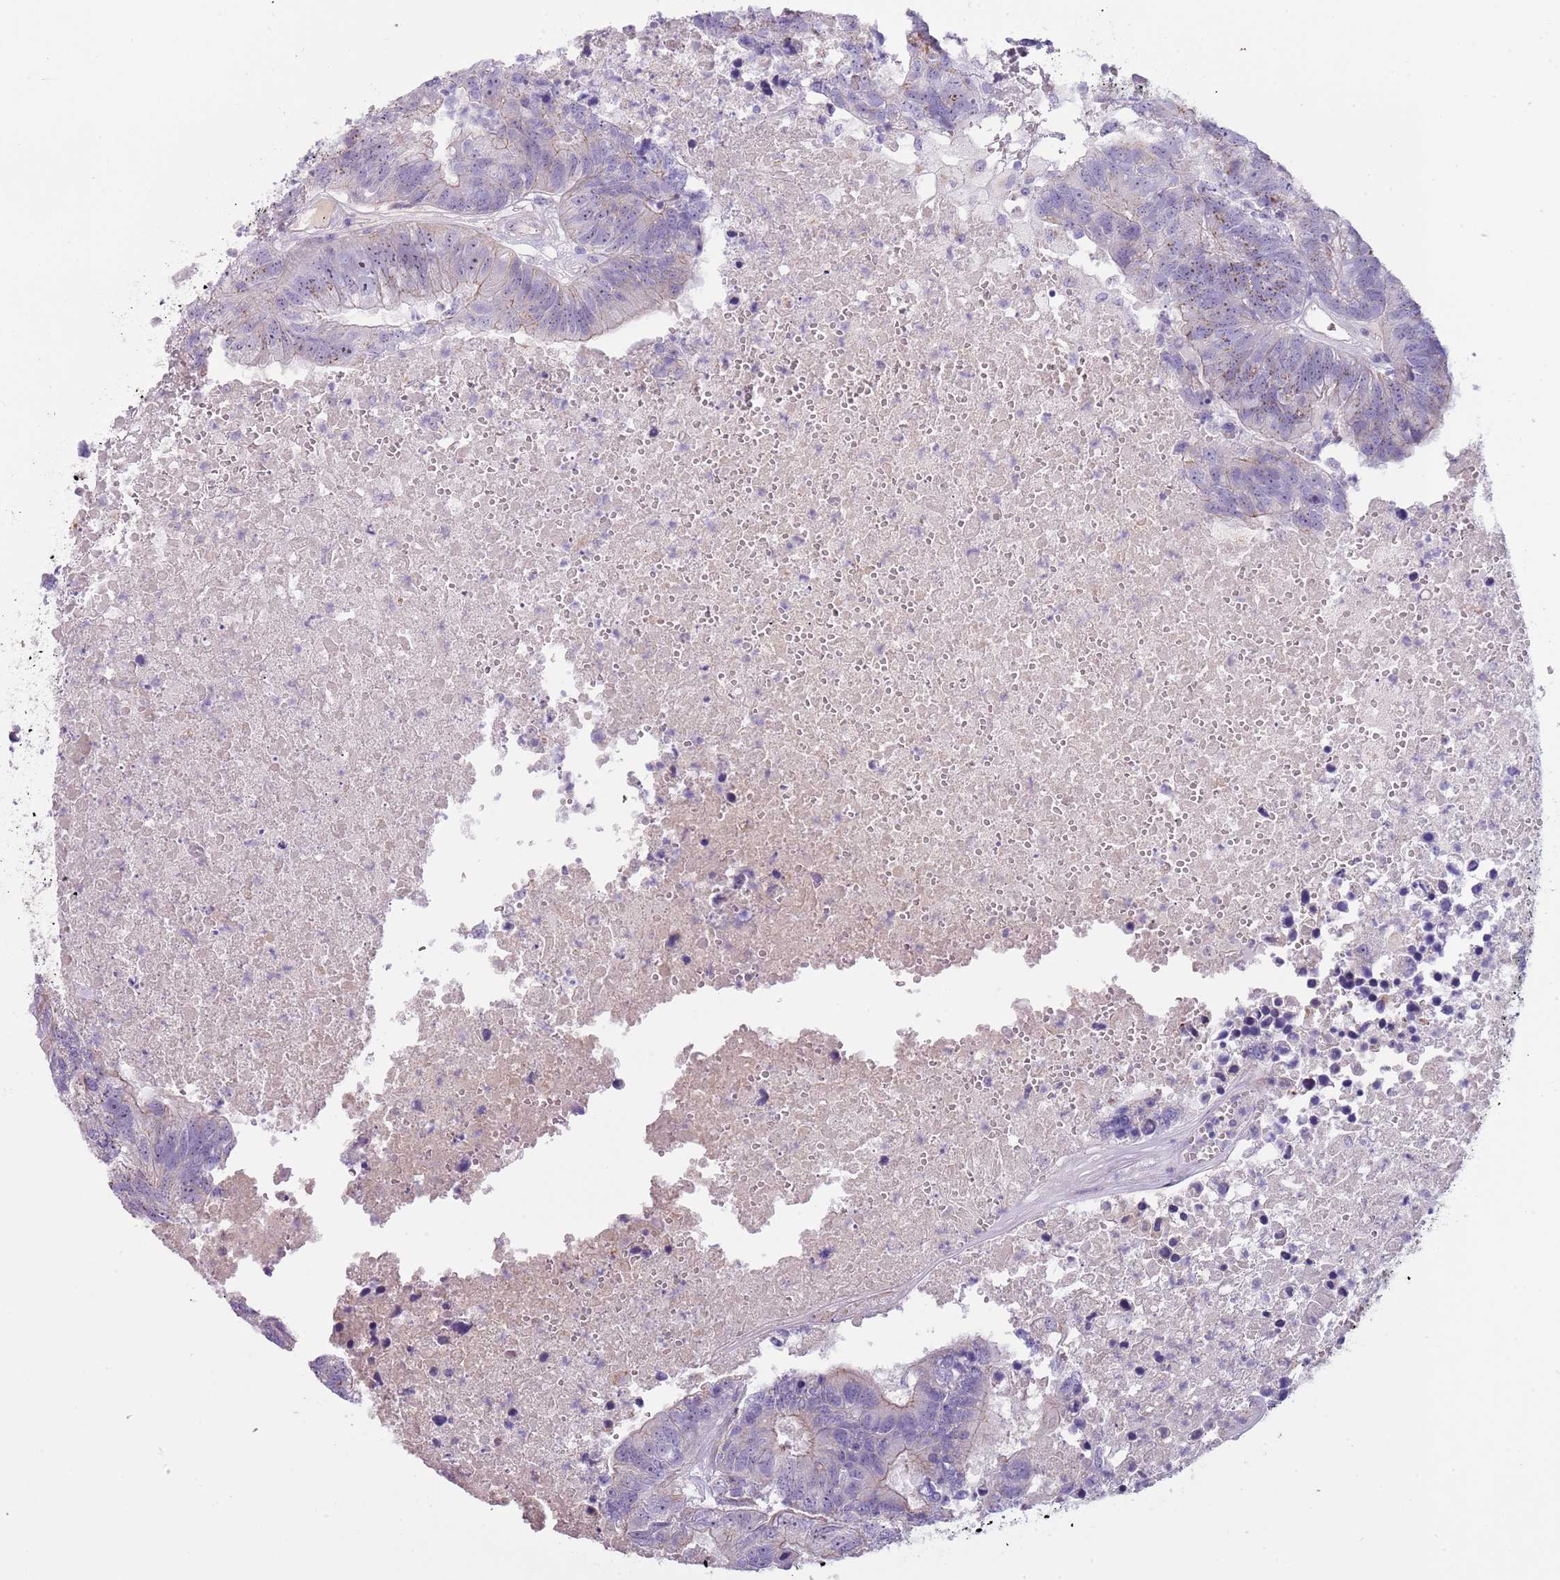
{"staining": {"intensity": "weak", "quantity": "<25%", "location": "cytoplasmic/membranous"}, "tissue": "colorectal cancer", "cell_type": "Tumor cells", "image_type": "cancer", "snomed": [{"axis": "morphology", "description": "Adenocarcinoma, NOS"}, {"axis": "topography", "description": "Colon"}], "caption": "The immunohistochemistry (IHC) image has no significant expression in tumor cells of colorectal cancer (adenocarcinoma) tissue.", "gene": "NBPF6", "patient": {"sex": "female", "age": 48}}